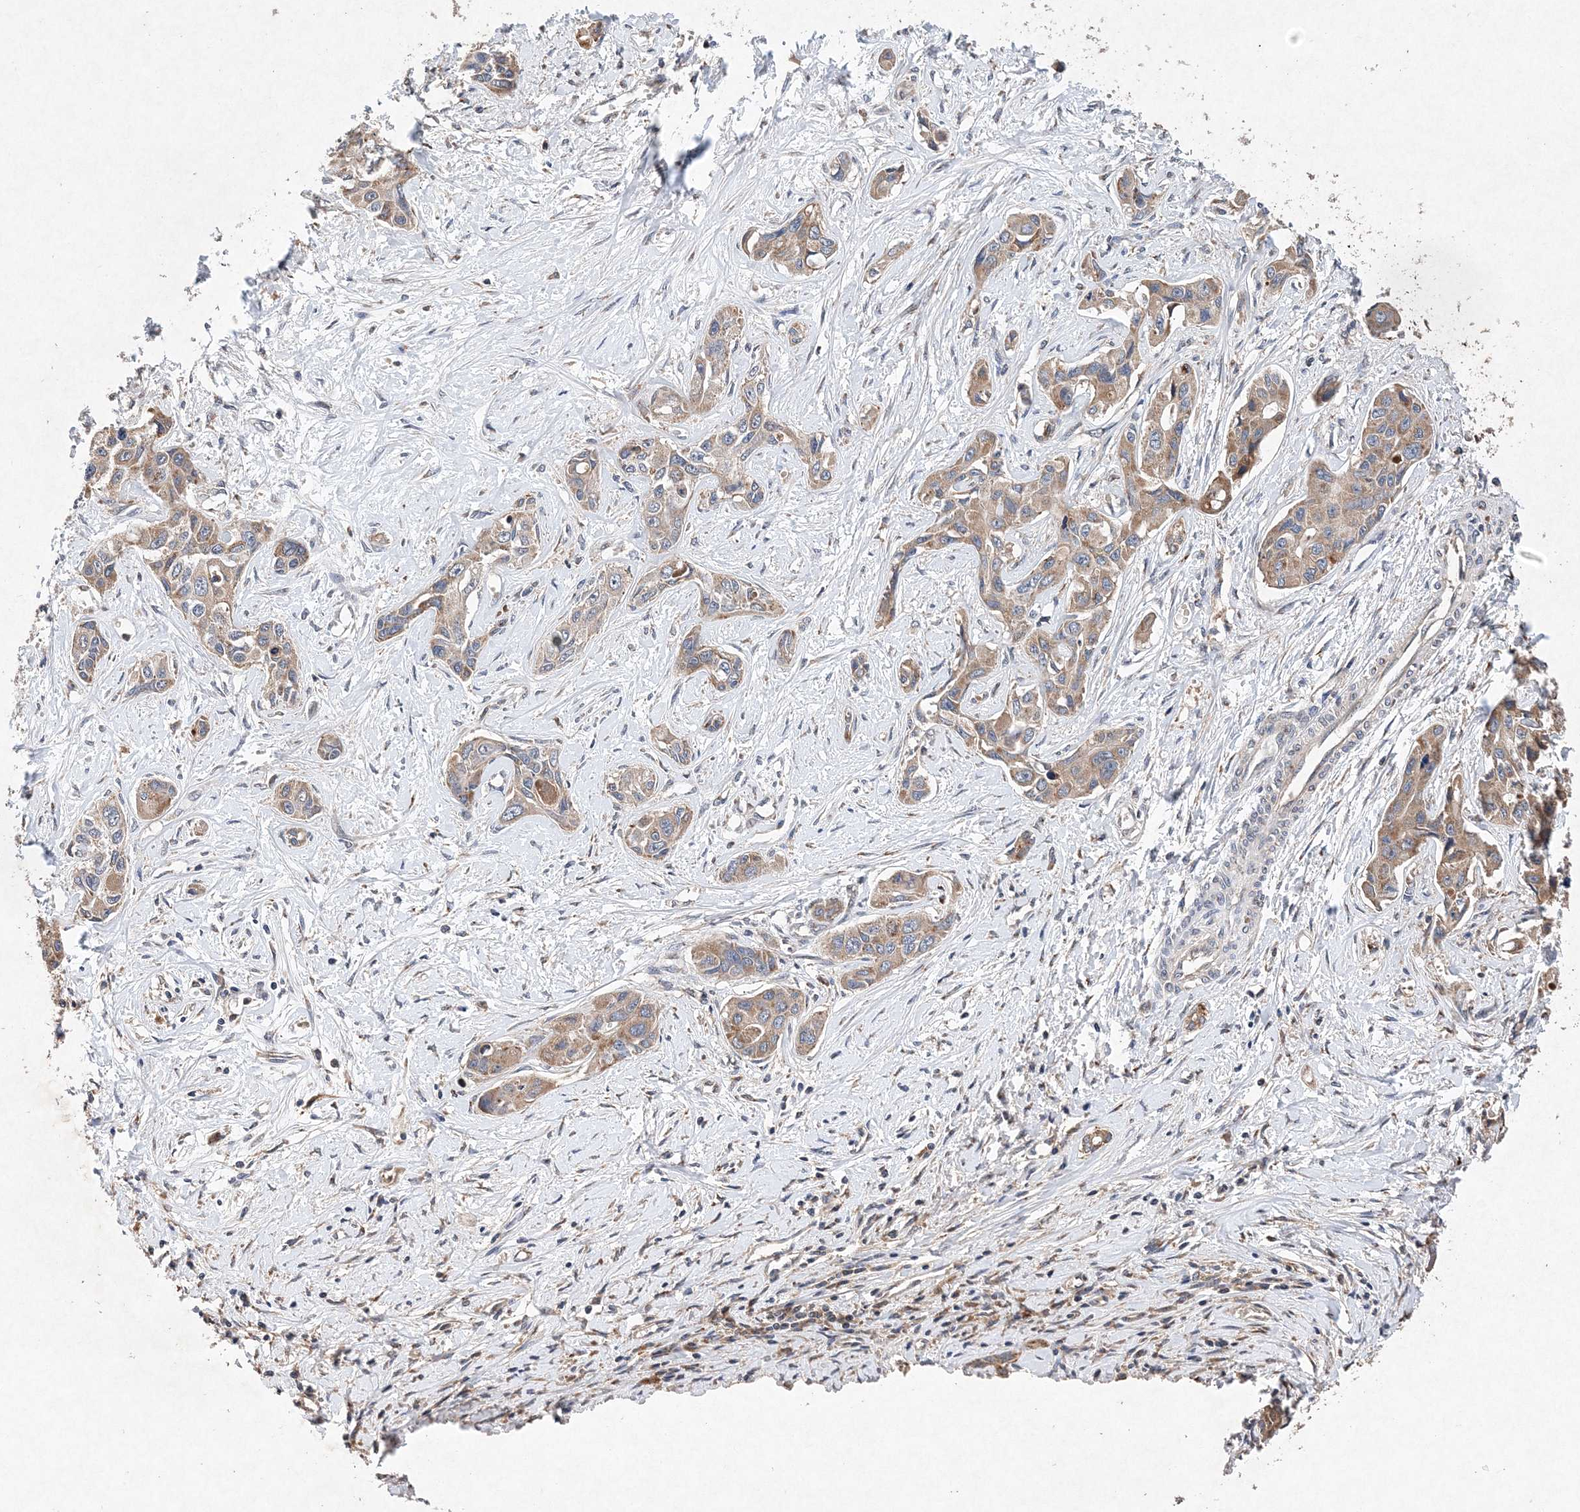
{"staining": {"intensity": "moderate", "quantity": ">75%", "location": "cytoplasmic/membranous"}, "tissue": "liver cancer", "cell_type": "Tumor cells", "image_type": "cancer", "snomed": [{"axis": "morphology", "description": "Cholangiocarcinoma"}, {"axis": "topography", "description": "Liver"}], "caption": "Immunohistochemical staining of cholangiocarcinoma (liver) reveals moderate cytoplasmic/membranous protein staining in approximately >75% of tumor cells.", "gene": "PROSER1", "patient": {"sex": "male", "age": 59}}